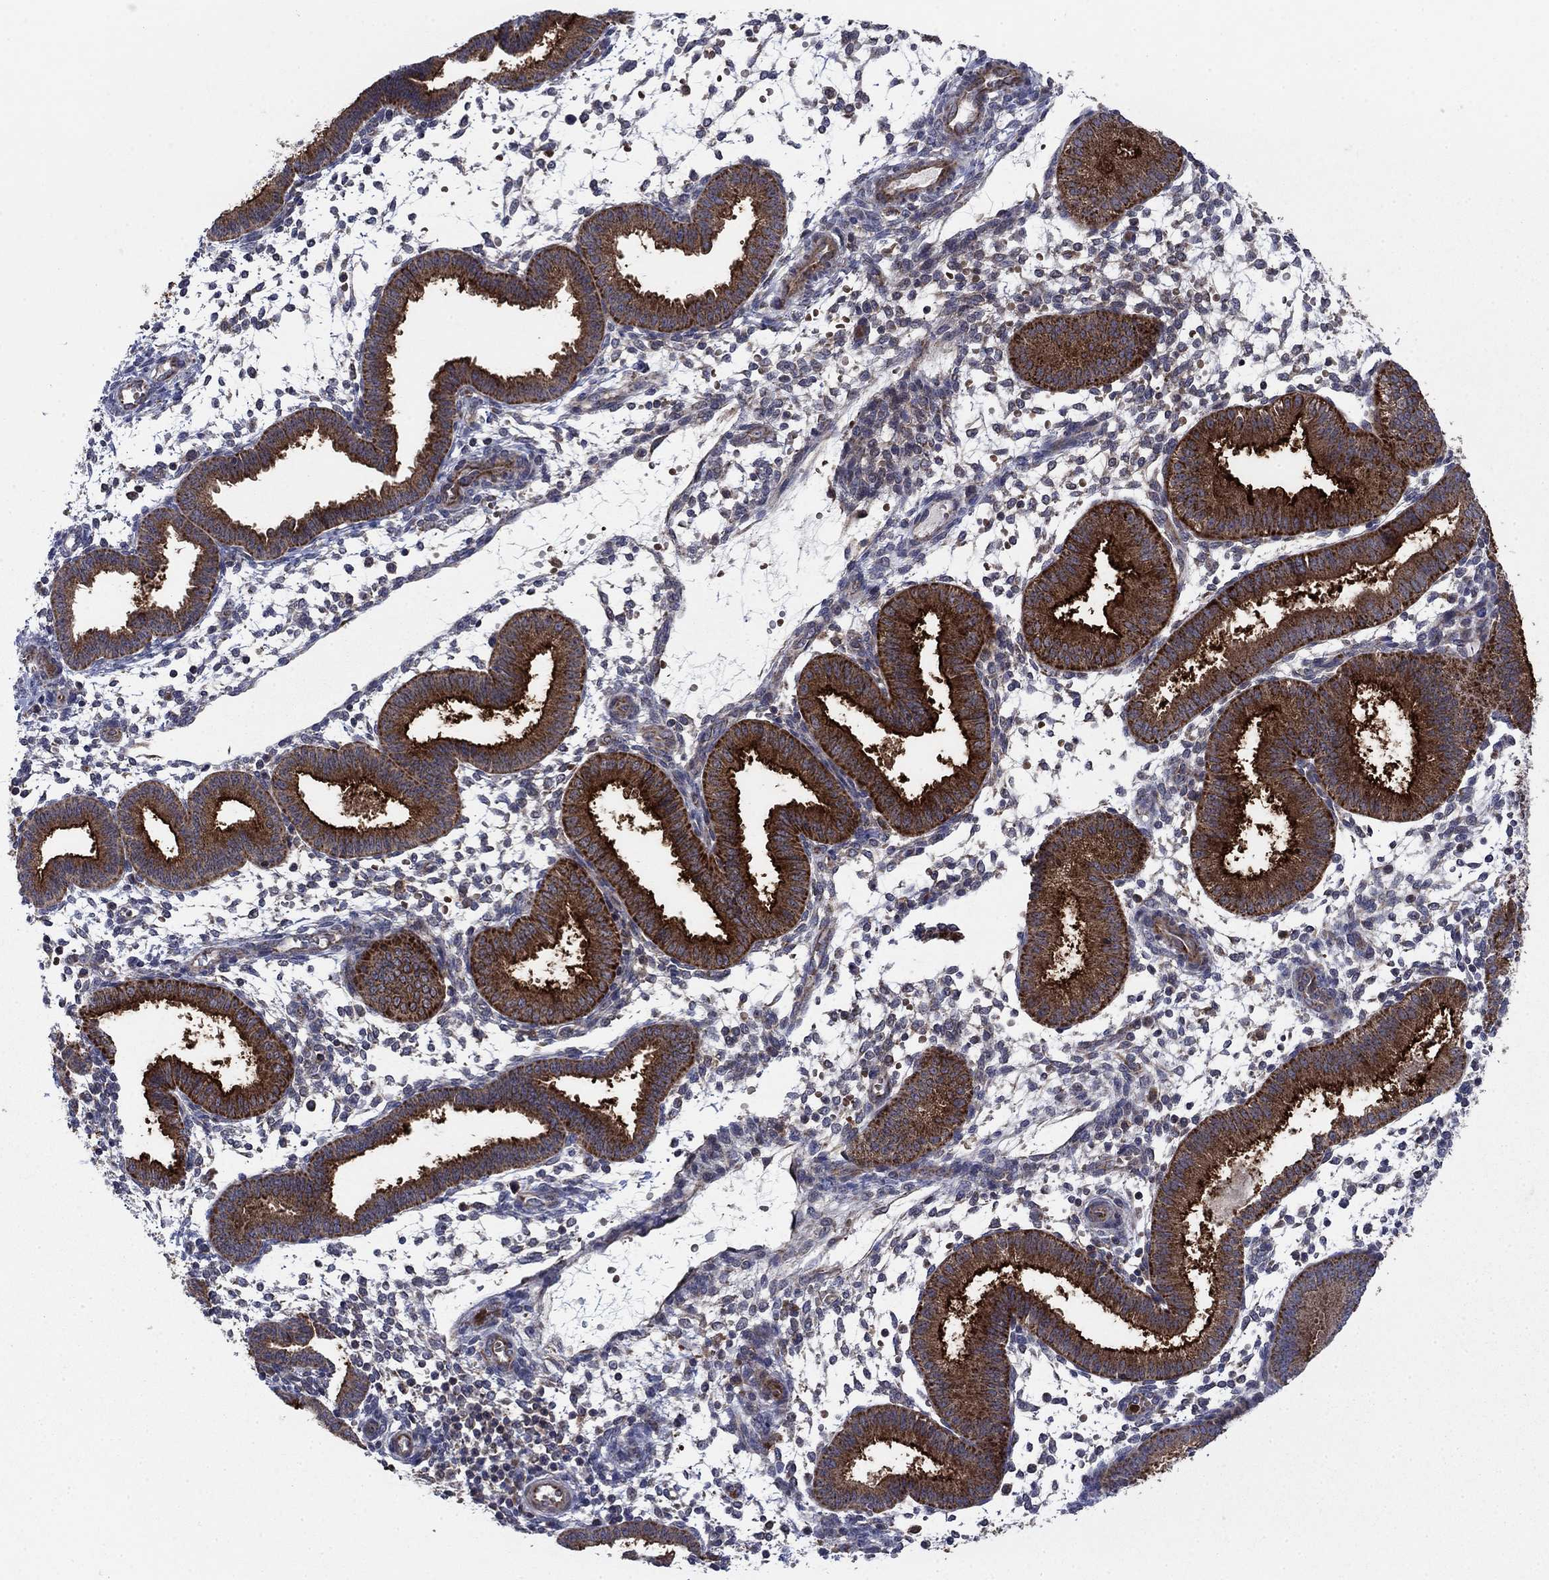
{"staining": {"intensity": "strong", "quantity": "<25%", "location": "cytoplasmic/membranous"}, "tissue": "endometrium", "cell_type": "Cells in endometrial stroma", "image_type": "normal", "snomed": [{"axis": "morphology", "description": "Normal tissue, NOS"}, {"axis": "topography", "description": "Endometrium"}], "caption": "Immunohistochemistry of benign human endometrium reveals medium levels of strong cytoplasmic/membranous expression in approximately <25% of cells in endometrial stroma.", "gene": "RNF19B", "patient": {"sex": "female", "age": 43}}